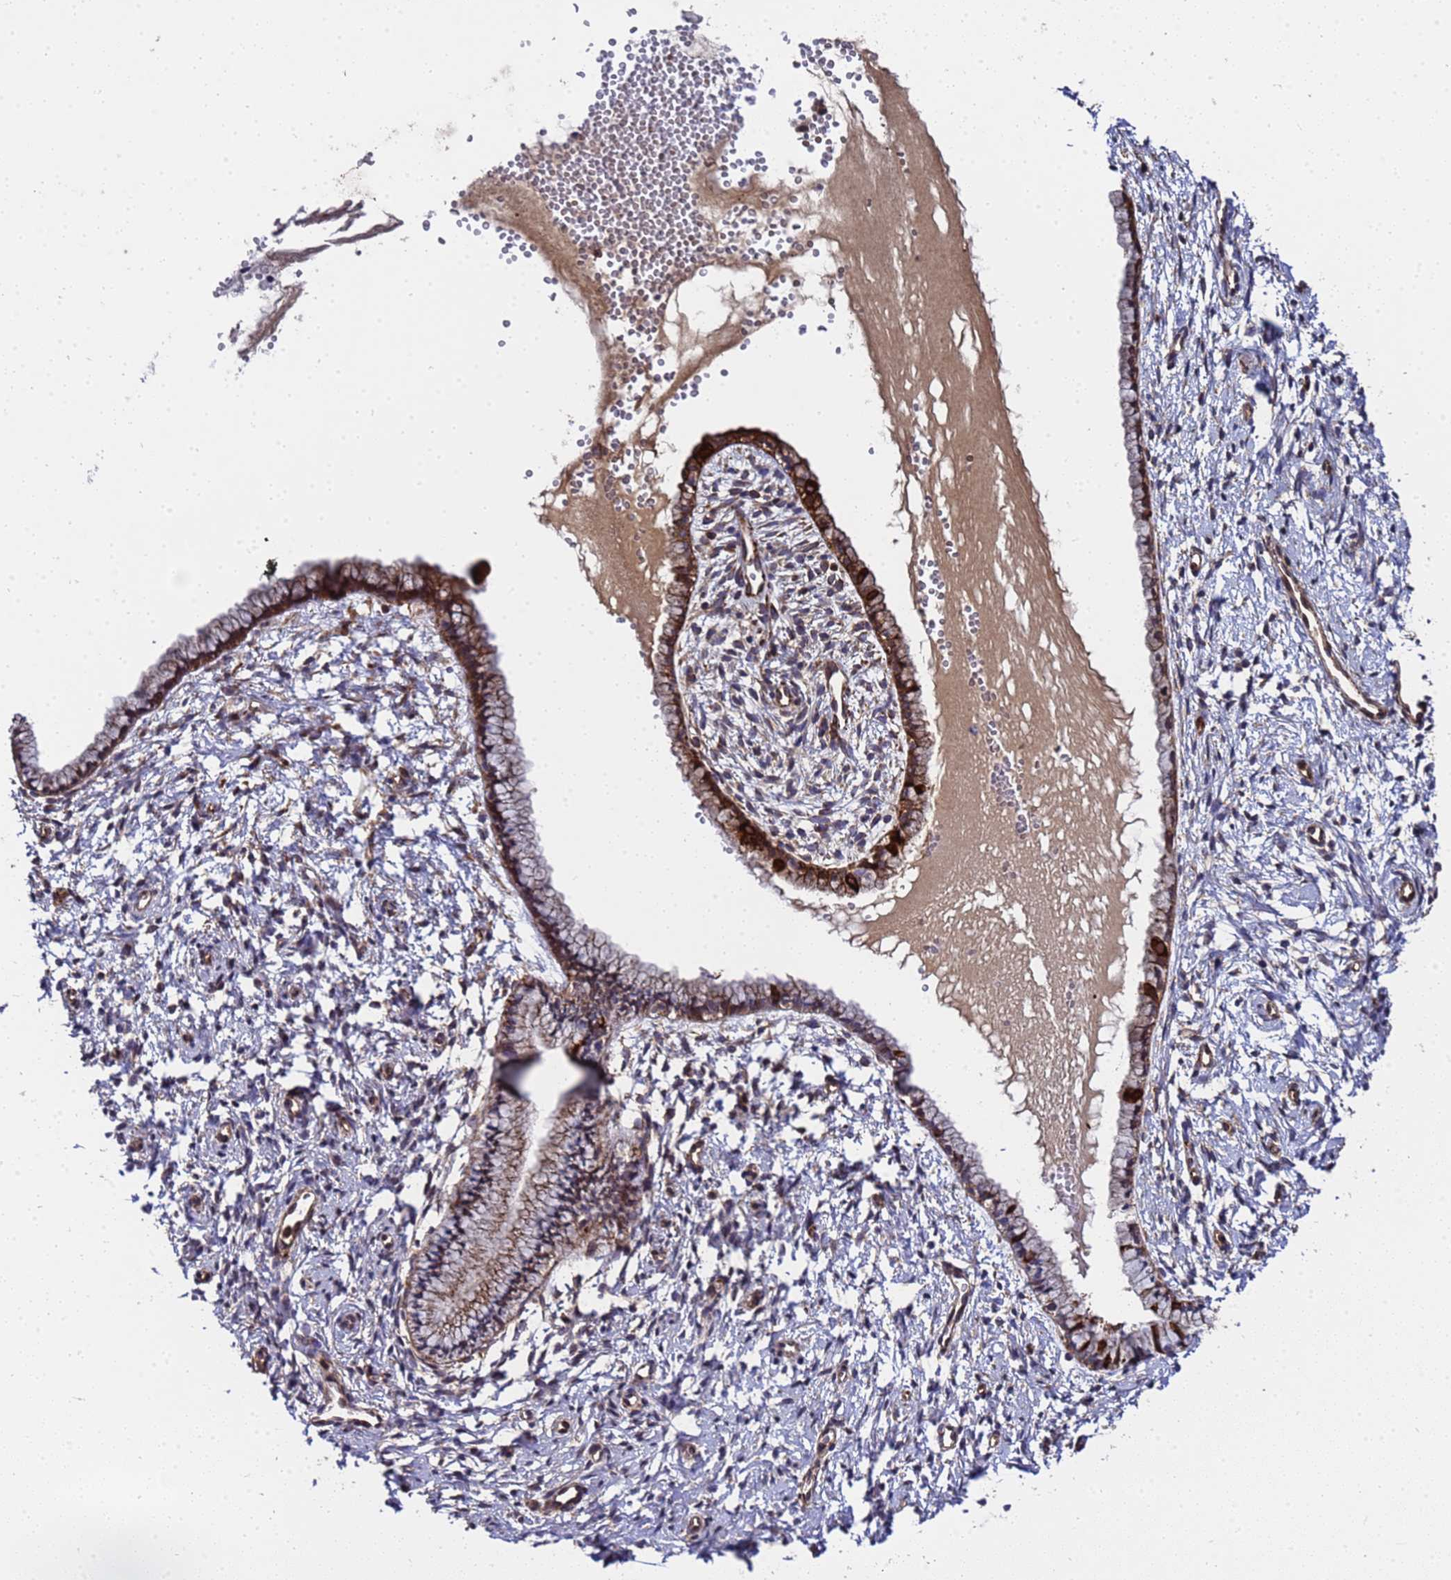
{"staining": {"intensity": "strong", "quantity": "25%-75%", "location": "cytoplasmic/membranous"}, "tissue": "cervix", "cell_type": "Glandular cells", "image_type": "normal", "snomed": [{"axis": "morphology", "description": "Normal tissue, NOS"}, {"axis": "topography", "description": "Cervix"}], "caption": "High-magnification brightfield microscopy of unremarkable cervix stained with DAB (3,3'-diaminobenzidine) (brown) and counterstained with hematoxylin (blue). glandular cells exhibit strong cytoplasmic/membranous expression is appreciated in about25%-75% of cells.", "gene": "MOCS1", "patient": {"sex": "female", "age": 57}}